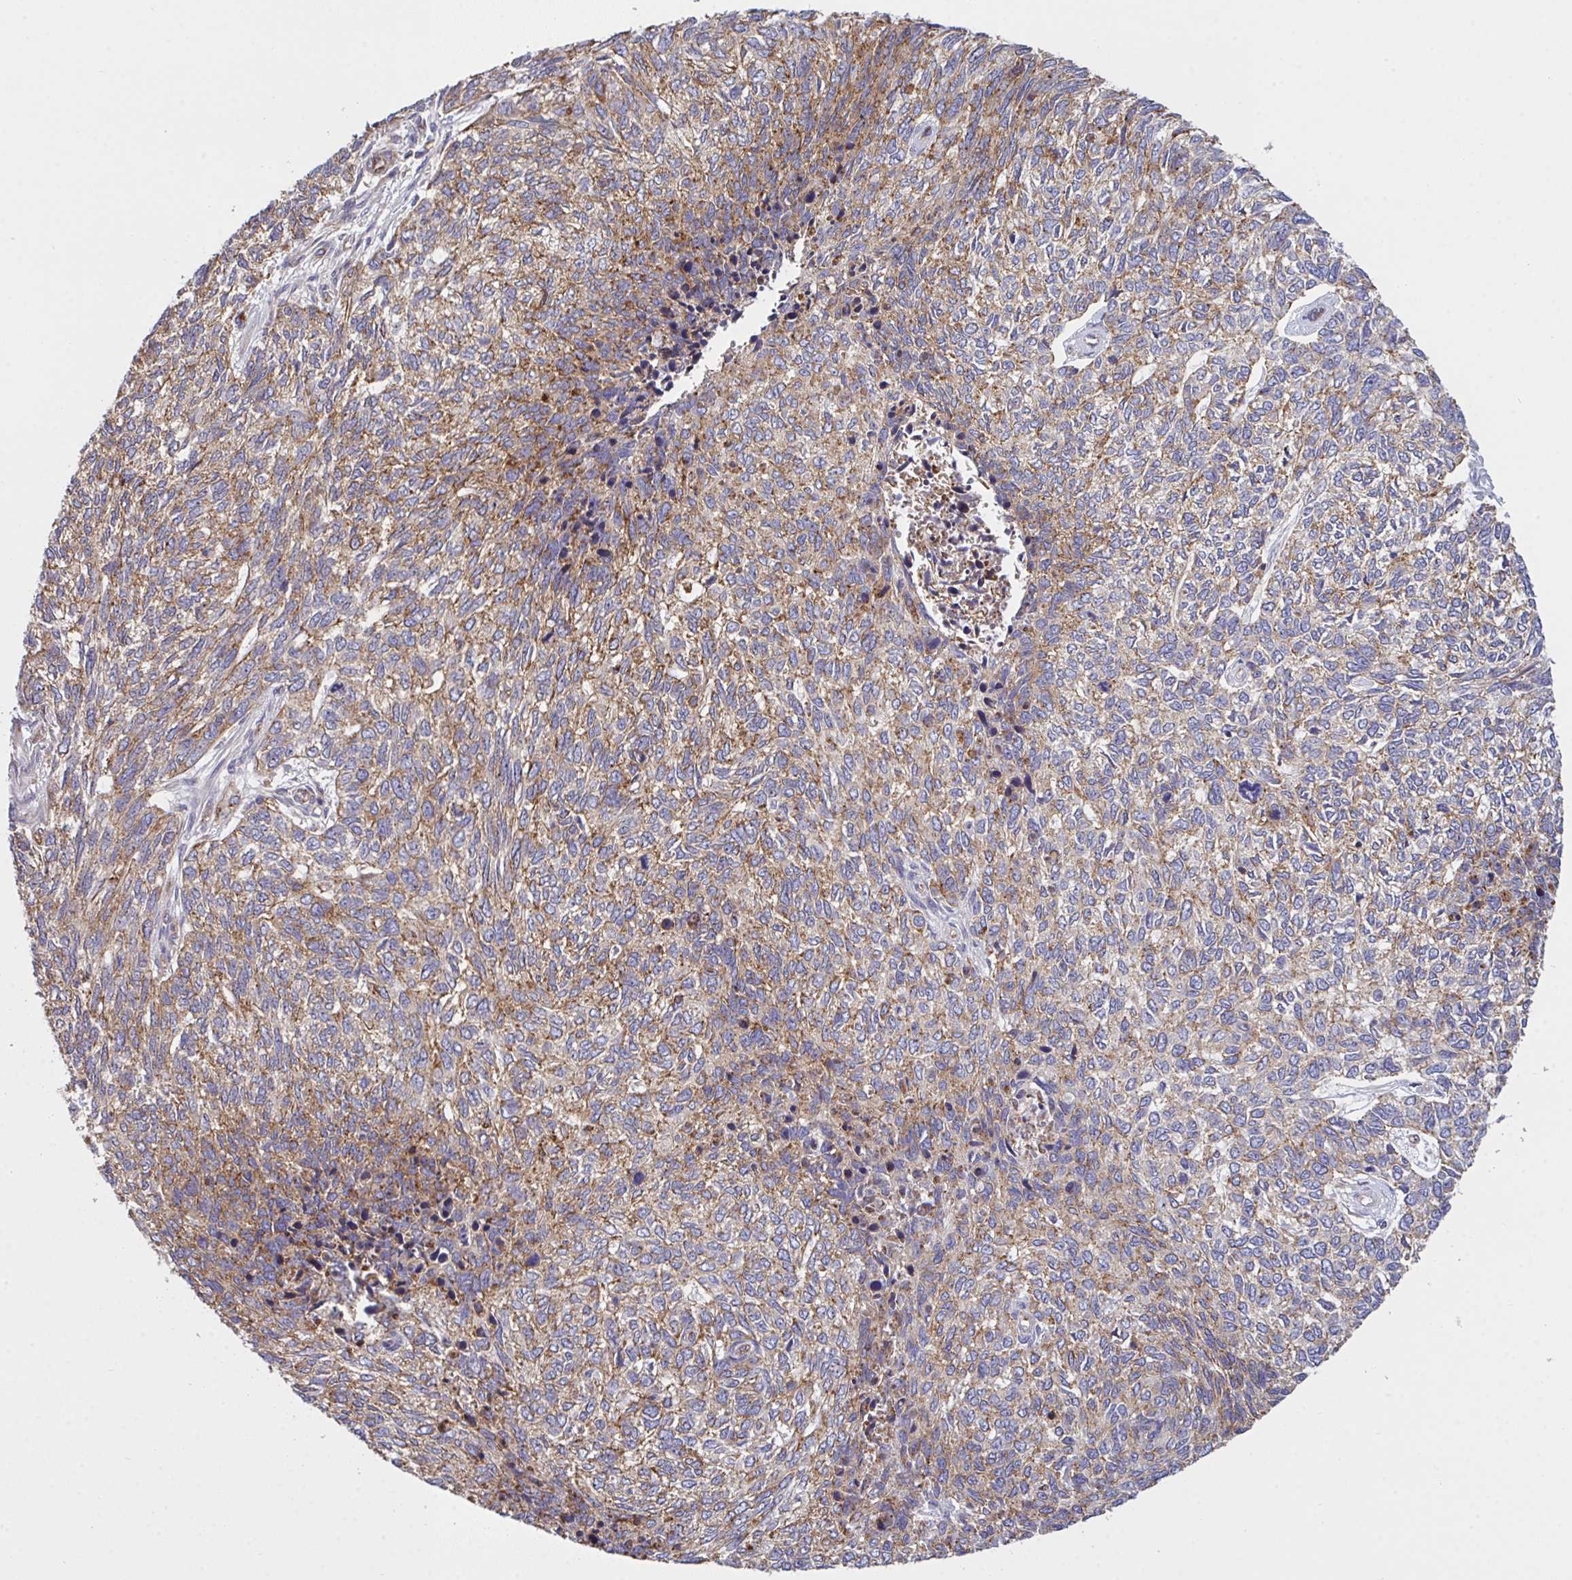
{"staining": {"intensity": "moderate", "quantity": ">75%", "location": "cytoplasmic/membranous"}, "tissue": "skin cancer", "cell_type": "Tumor cells", "image_type": "cancer", "snomed": [{"axis": "morphology", "description": "Basal cell carcinoma"}, {"axis": "topography", "description": "Skin"}], "caption": "IHC staining of skin basal cell carcinoma, which exhibits medium levels of moderate cytoplasmic/membranous expression in approximately >75% of tumor cells indicating moderate cytoplasmic/membranous protein expression. The staining was performed using DAB (brown) for protein detection and nuclei were counterstained in hematoxylin (blue).", "gene": "C4orf36", "patient": {"sex": "female", "age": 65}}